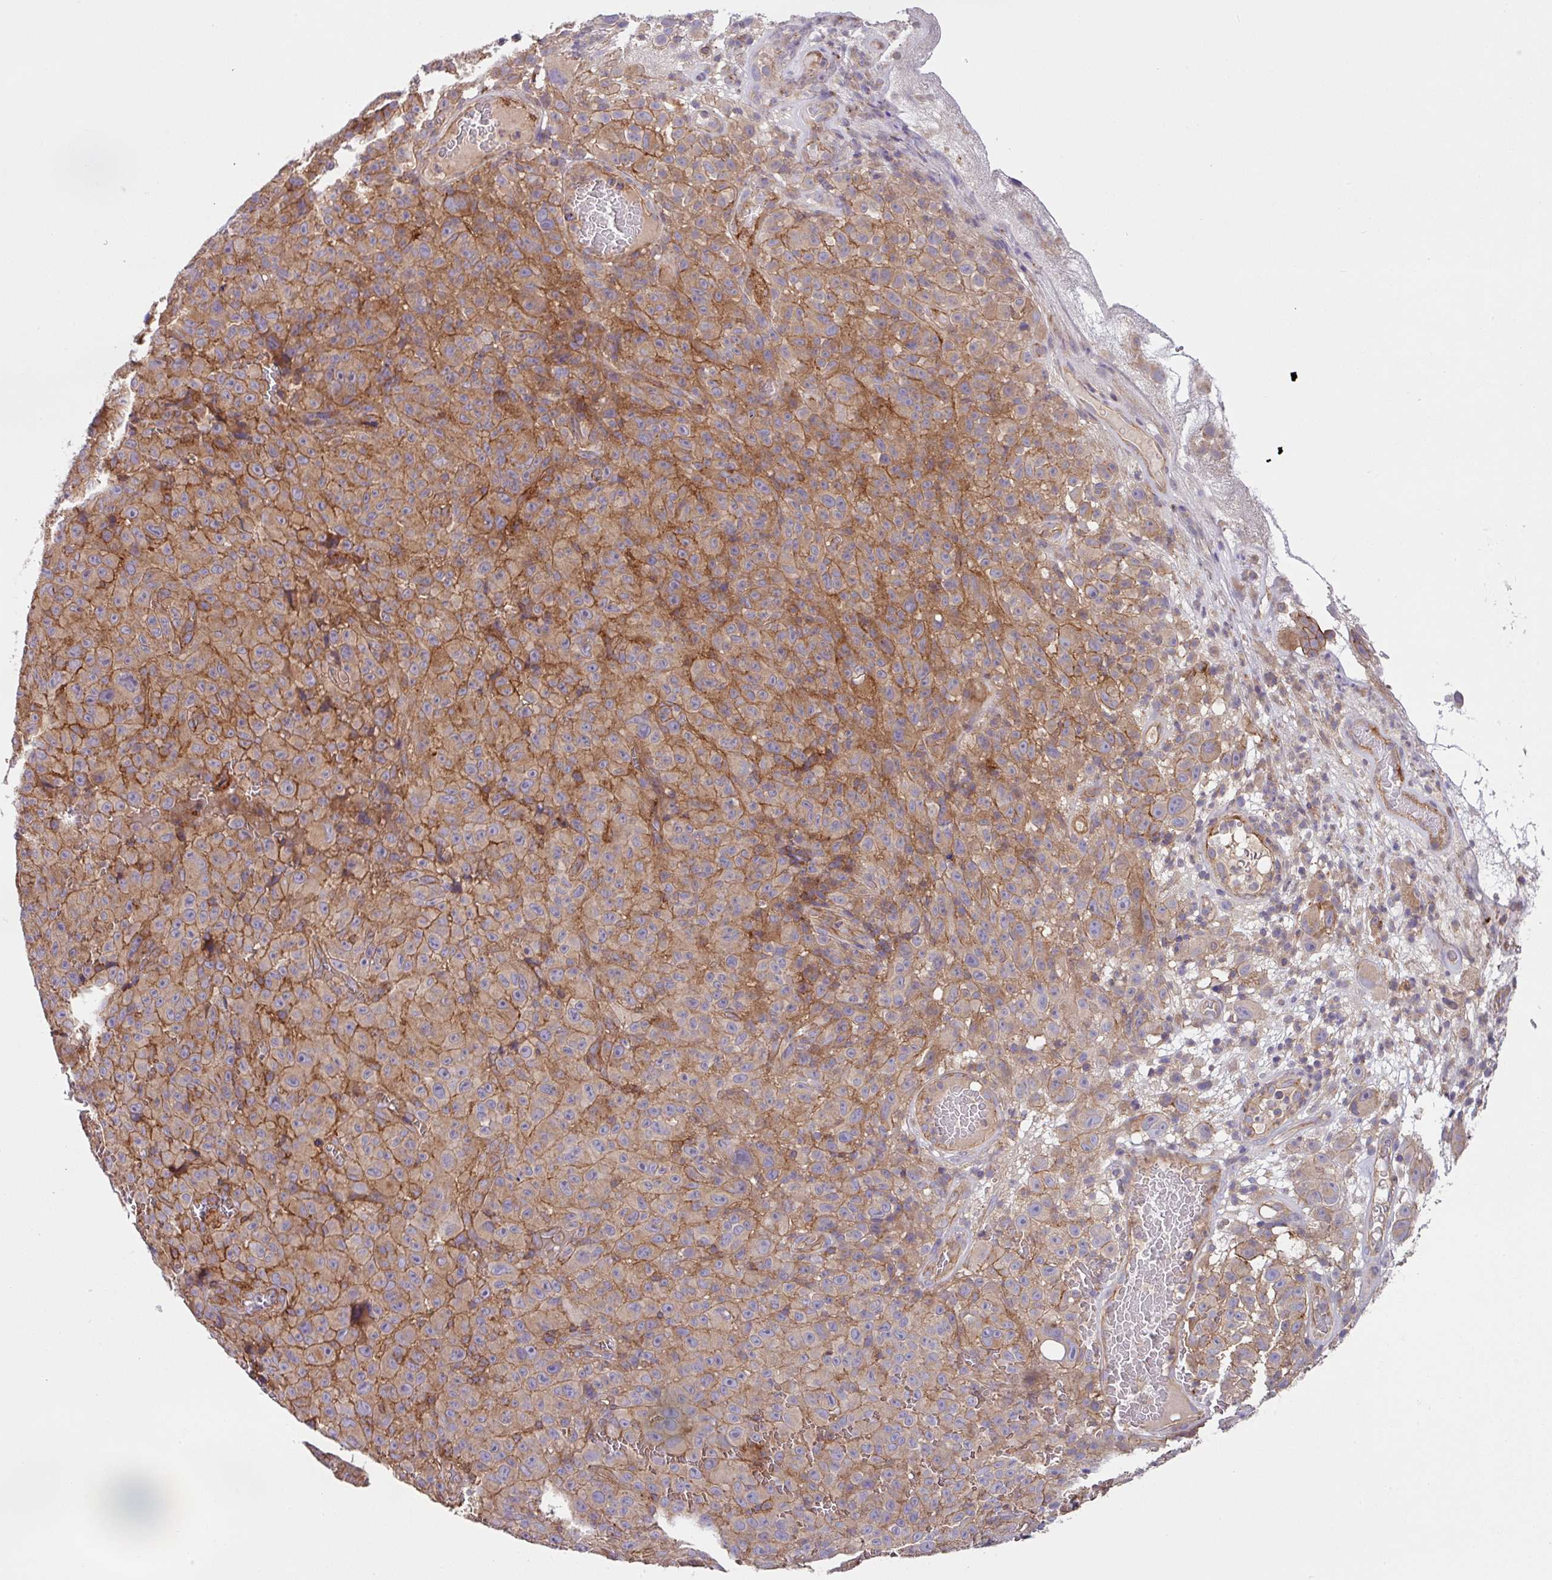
{"staining": {"intensity": "moderate", "quantity": "25%-75%", "location": "cytoplasmic/membranous"}, "tissue": "melanoma", "cell_type": "Tumor cells", "image_type": "cancer", "snomed": [{"axis": "morphology", "description": "Malignant melanoma, NOS"}, {"axis": "topography", "description": "Skin"}], "caption": "DAB (3,3'-diaminobenzidine) immunohistochemical staining of malignant melanoma reveals moderate cytoplasmic/membranous protein positivity in approximately 25%-75% of tumor cells.", "gene": "RIC1", "patient": {"sex": "female", "age": 82}}